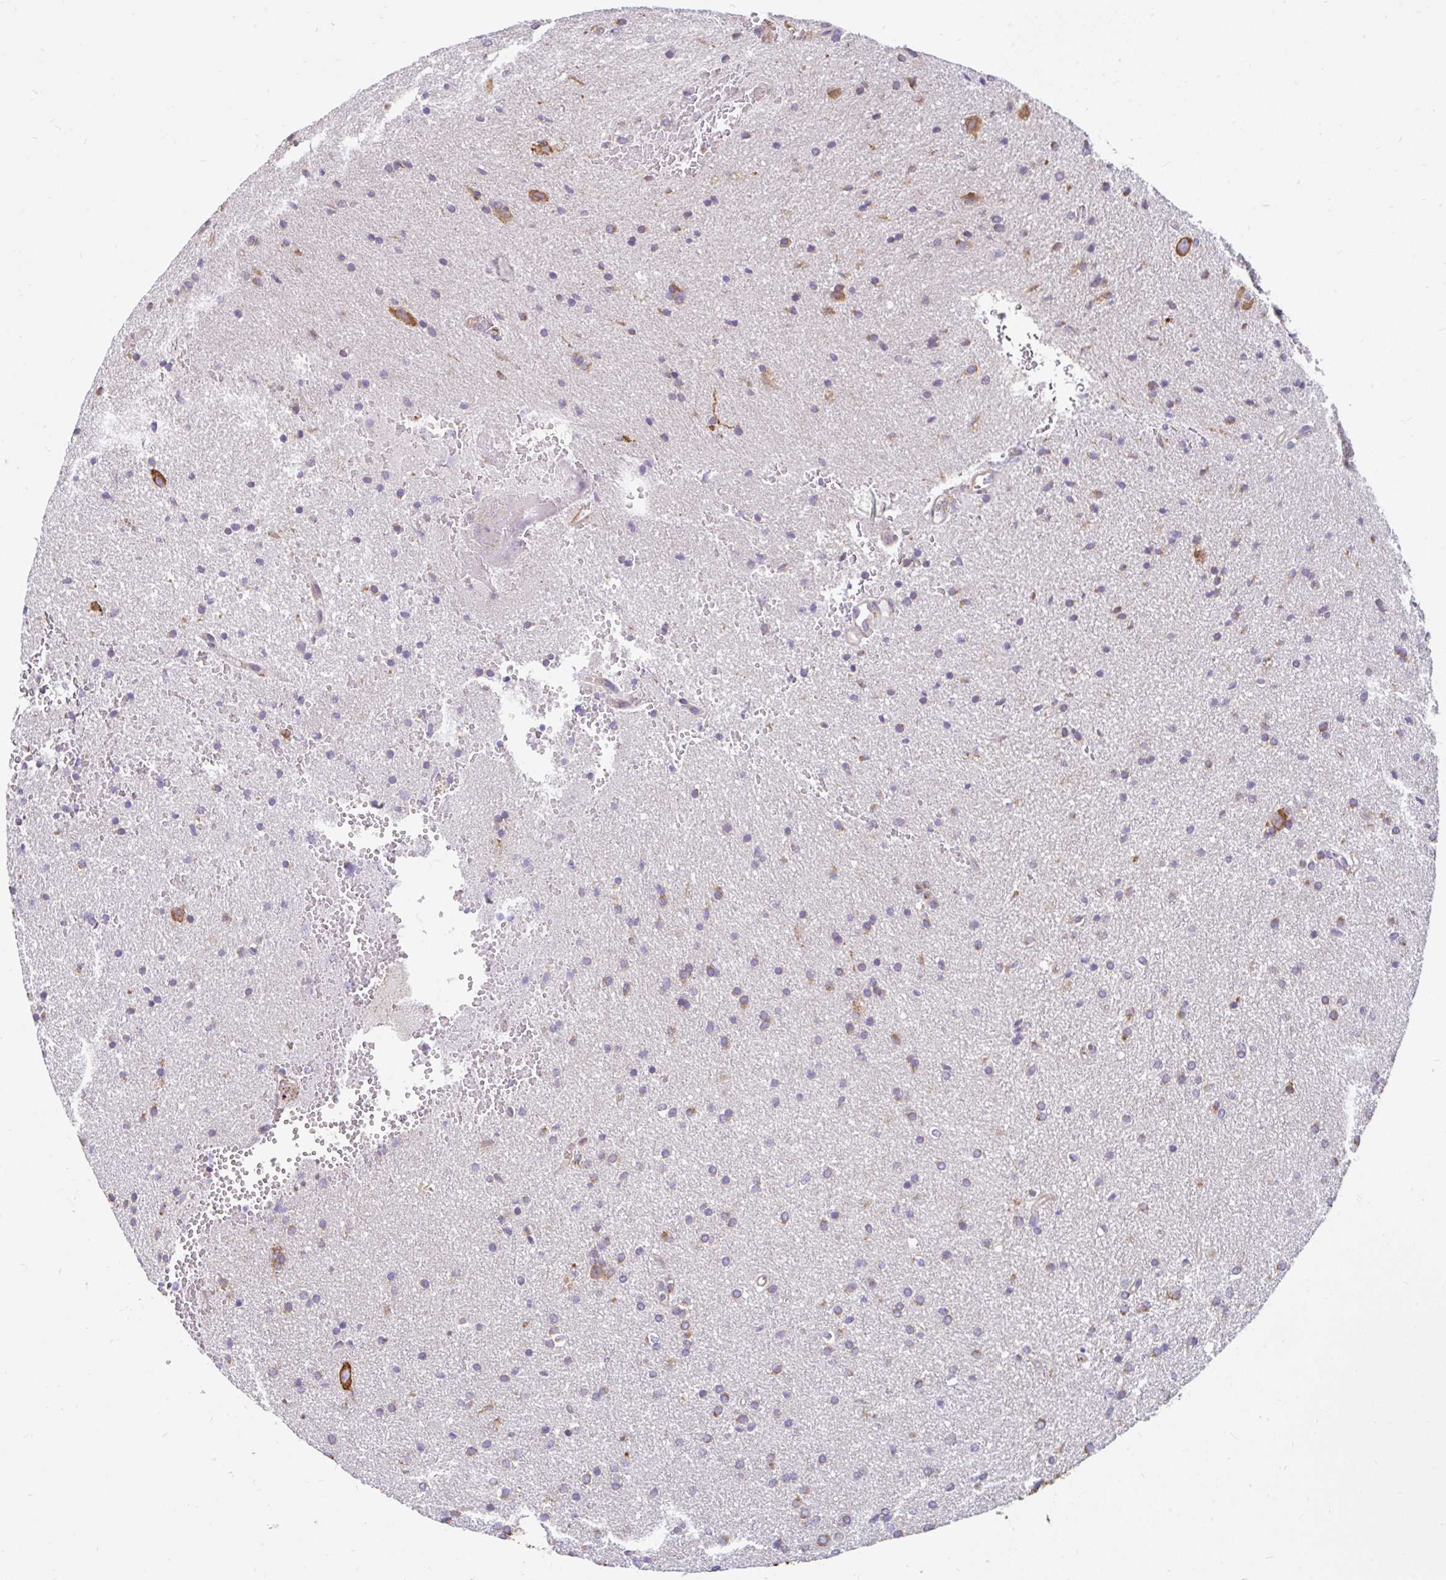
{"staining": {"intensity": "moderate", "quantity": "<25%", "location": "cytoplasmic/membranous"}, "tissue": "glioma", "cell_type": "Tumor cells", "image_type": "cancer", "snomed": [{"axis": "morphology", "description": "Glioma, malignant, Low grade"}, {"axis": "topography", "description": "Brain"}], "caption": "The immunohistochemical stain labels moderate cytoplasmic/membranous staining in tumor cells of glioma tissue. The protein is shown in brown color, while the nuclei are stained blue.", "gene": "EML5", "patient": {"sex": "female", "age": 34}}